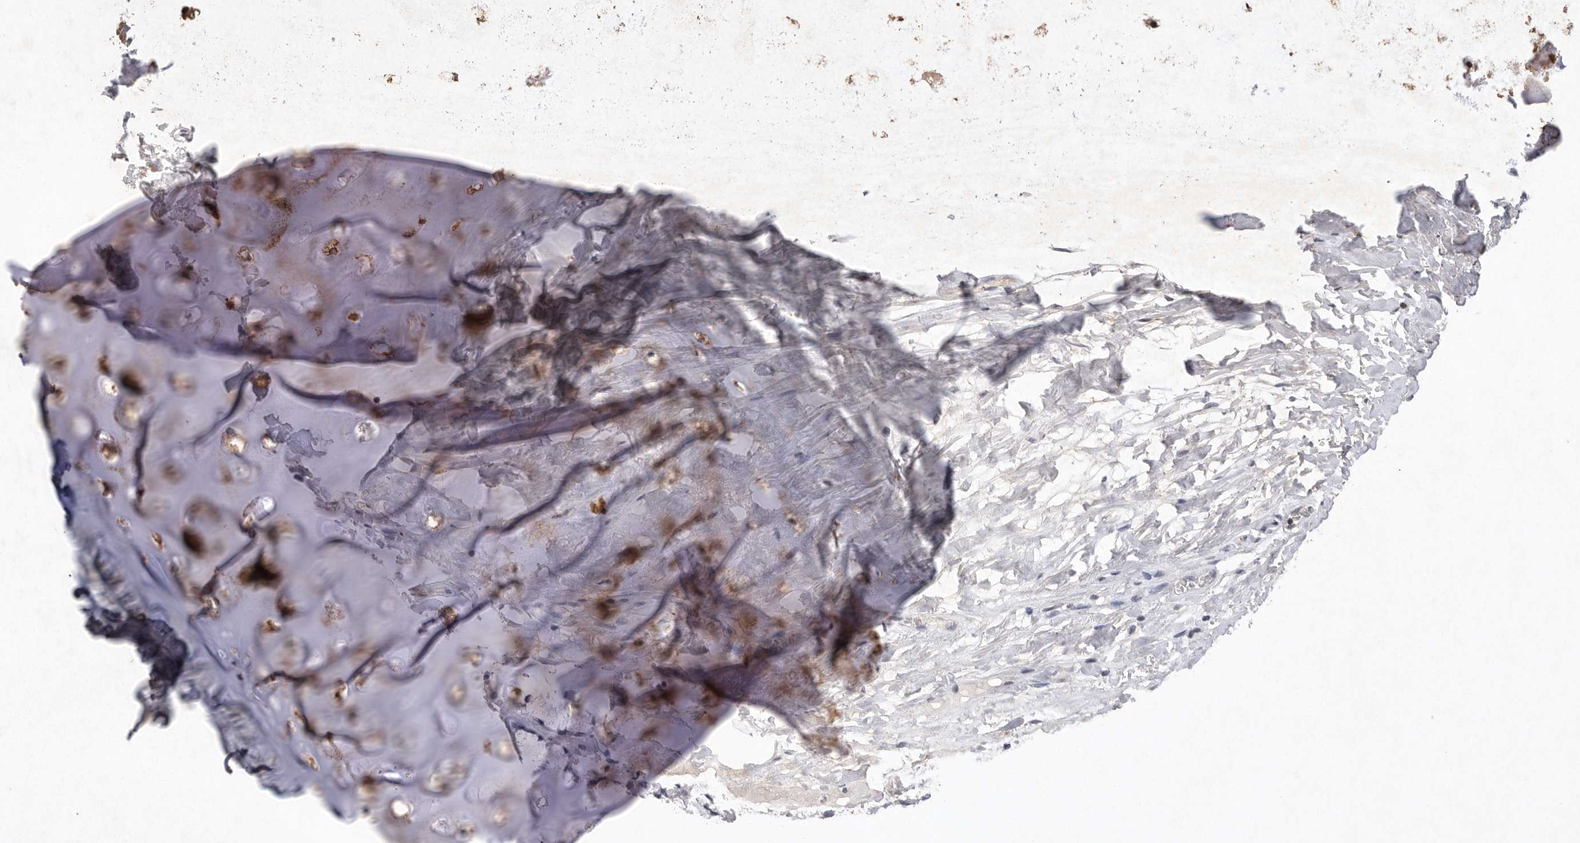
{"staining": {"intensity": "negative", "quantity": "none", "location": "none"}, "tissue": "adipose tissue", "cell_type": "Adipocytes", "image_type": "normal", "snomed": [{"axis": "morphology", "description": "Normal tissue, NOS"}, {"axis": "topography", "description": "Cartilage tissue"}], "caption": "This image is of benign adipose tissue stained with IHC to label a protein in brown with the nuclei are counter-stained blue. There is no expression in adipocytes. The staining was performed using DAB to visualize the protein expression in brown, while the nuclei were stained in blue with hematoxylin (Magnification: 20x).", "gene": "APLNR", "patient": {"sex": "female", "age": 63}}